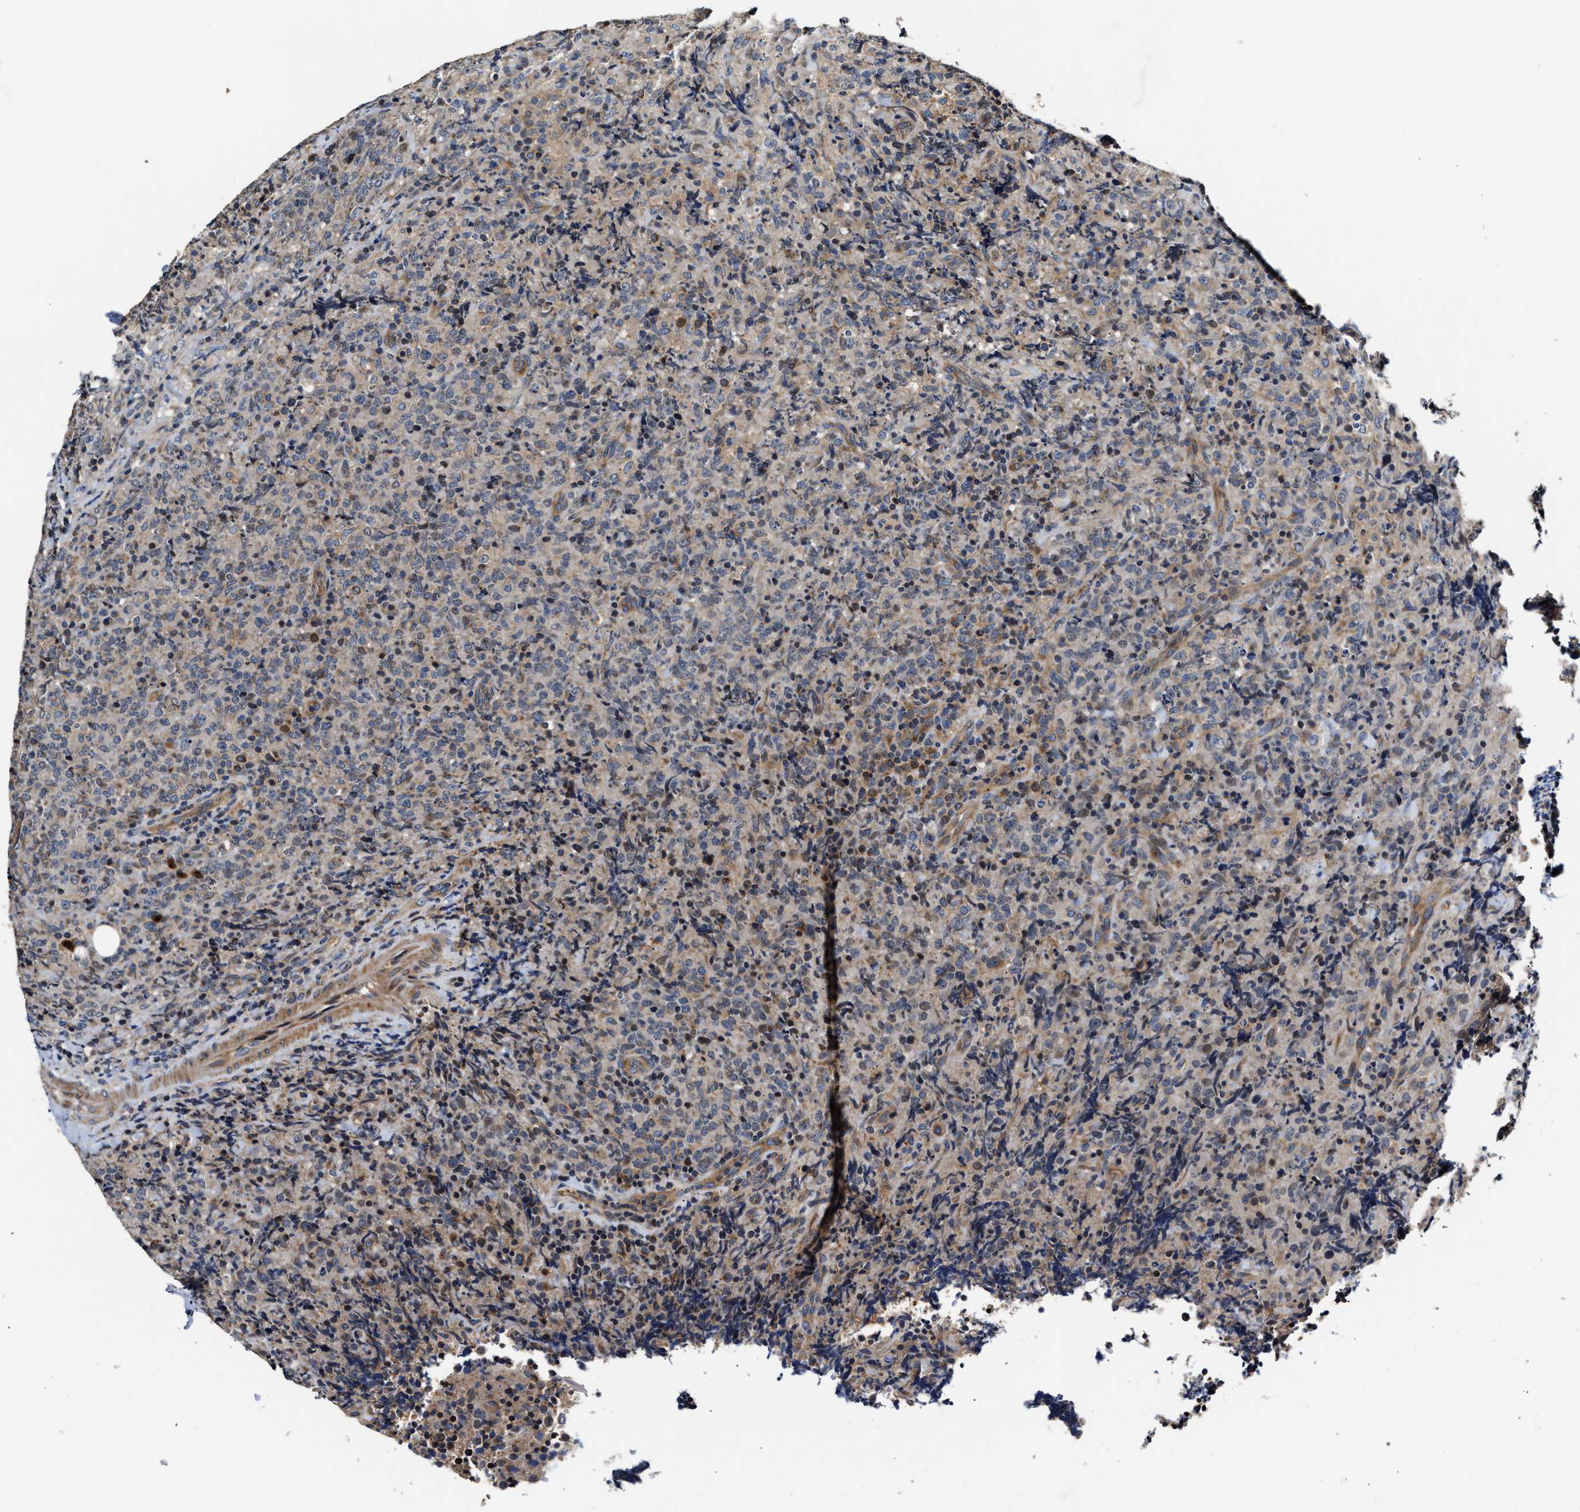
{"staining": {"intensity": "negative", "quantity": "none", "location": "none"}, "tissue": "lymphoma", "cell_type": "Tumor cells", "image_type": "cancer", "snomed": [{"axis": "morphology", "description": "Malignant lymphoma, non-Hodgkin's type, High grade"}, {"axis": "topography", "description": "Tonsil"}], "caption": "Tumor cells show no significant positivity in malignant lymphoma, non-Hodgkin's type (high-grade).", "gene": "TEX2", "patient": {"sex": "female", "age": 36}}